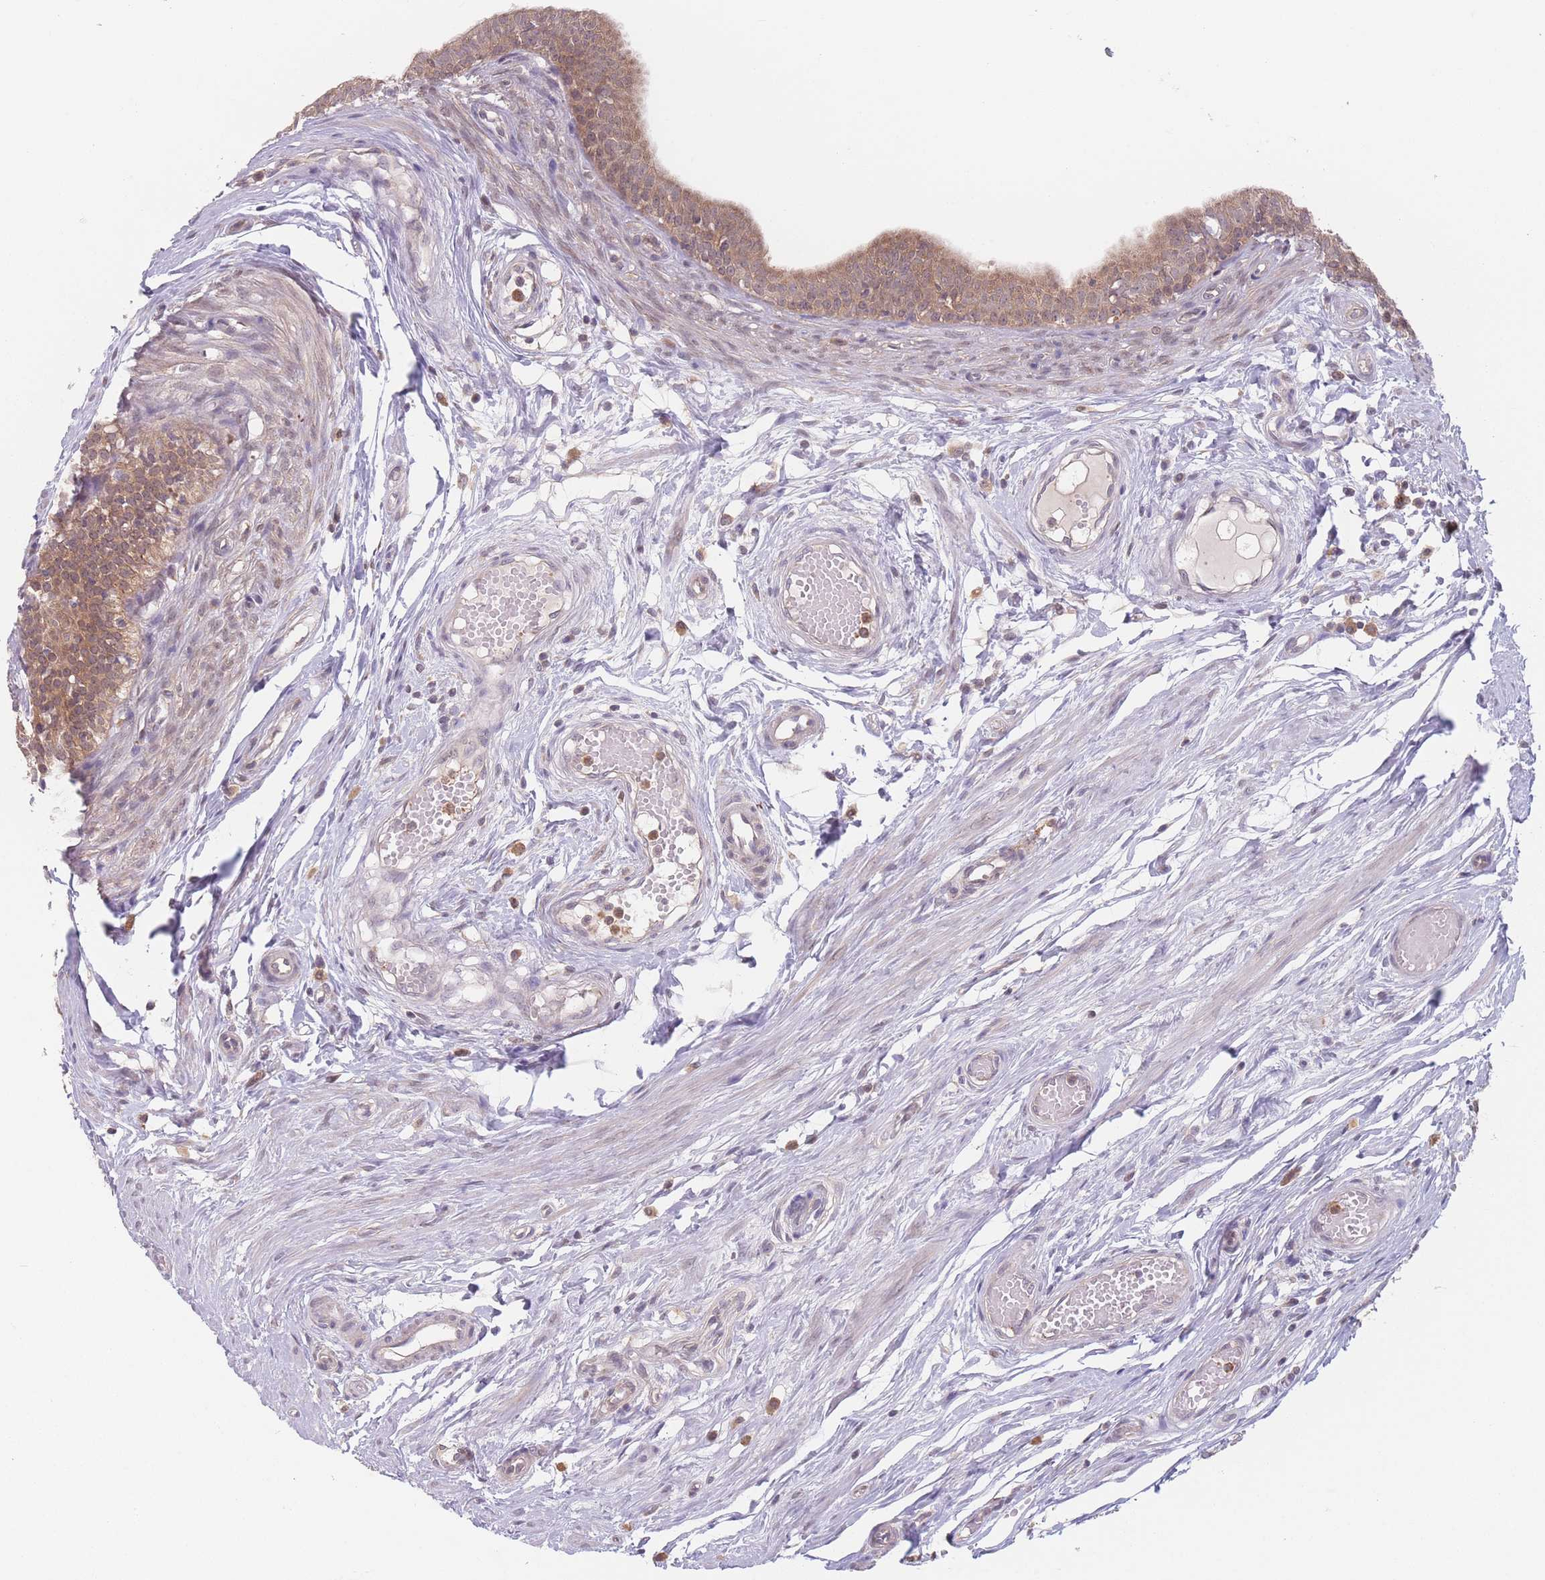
{"staining": {"intensity": "moderate", "quantity": ">75%", "location": "cytoplasmic/membranous"}, "tissue": "epididymis", "cell_type": "Glandular cells", "image_type": "normal", "snomed": [{"axis": "morphology", "description": "Normal tissue, NOS"}, {"axis": "topography", "description": "Epididymis, spermatic cord, NOS"}], "caption": "Moderate cytoplasmic/membranous positivity is seen in approximately >75% of glandular cells in normal epididymis.", "gene": "PPM1A", "patient": {"sex": "male", "age": 22}}